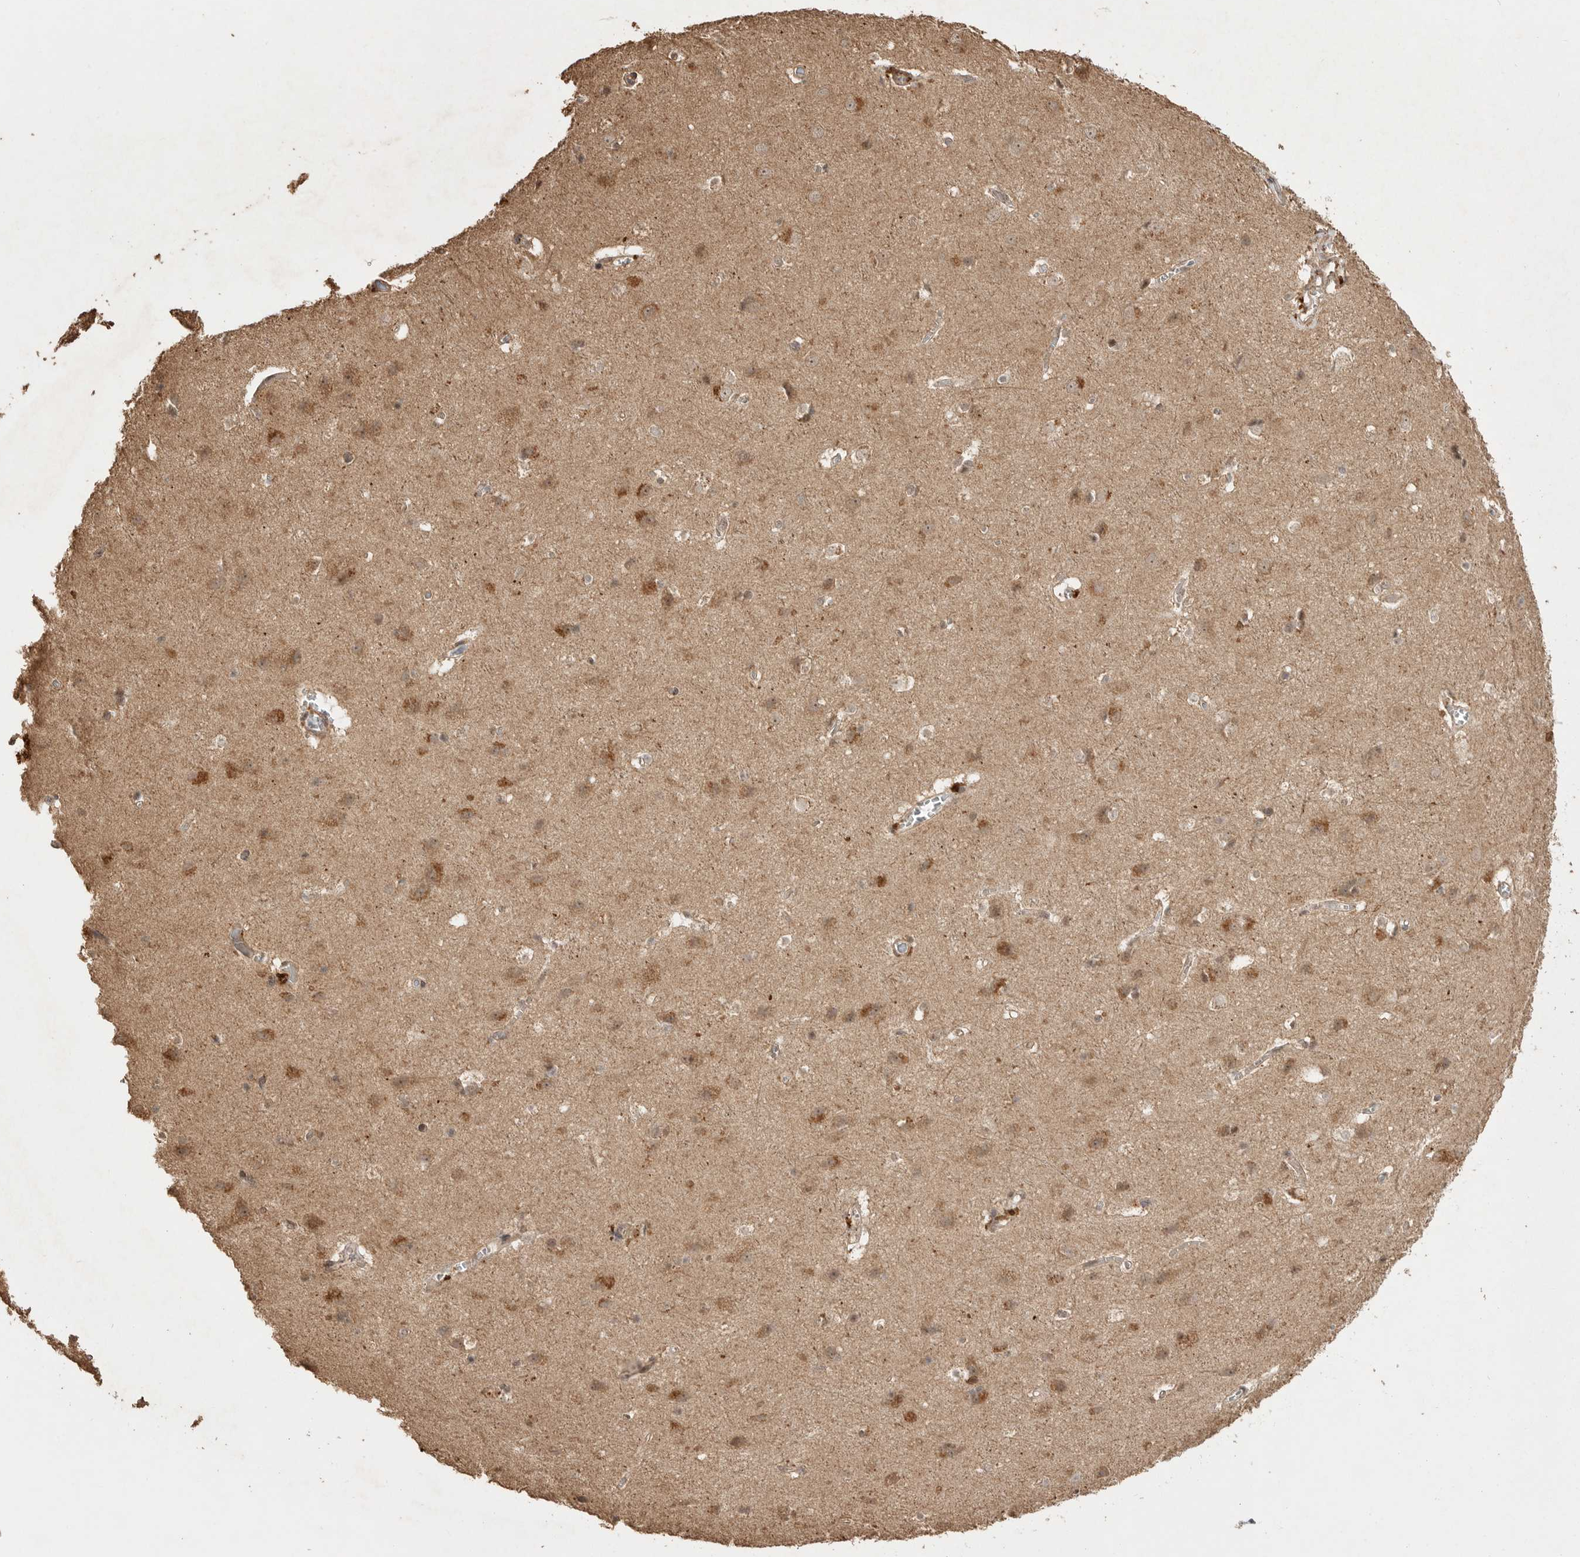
{"staining": {"intensity": "moderate", "quantity": "25%-75%", "location": "cytoplasmic/membranous"}, "tissue": "cerebral cortex", "cell_type": "Endothelial cells", "image_type": "normal", "snomed": [{"axis": "morphology", "description": "Normal tissue, NOS"}, {"axis": "topography", "description": "Cerebral cortex"}], "caption": "Brown immunohistochemical staining in benign human cerebral cortex exhibits moderate cytoplasmic/membranous staining in approximately 25%-75% of endothelial cells.", "gene": "BOC", "patient": {"sex": "male", "age": 54}}